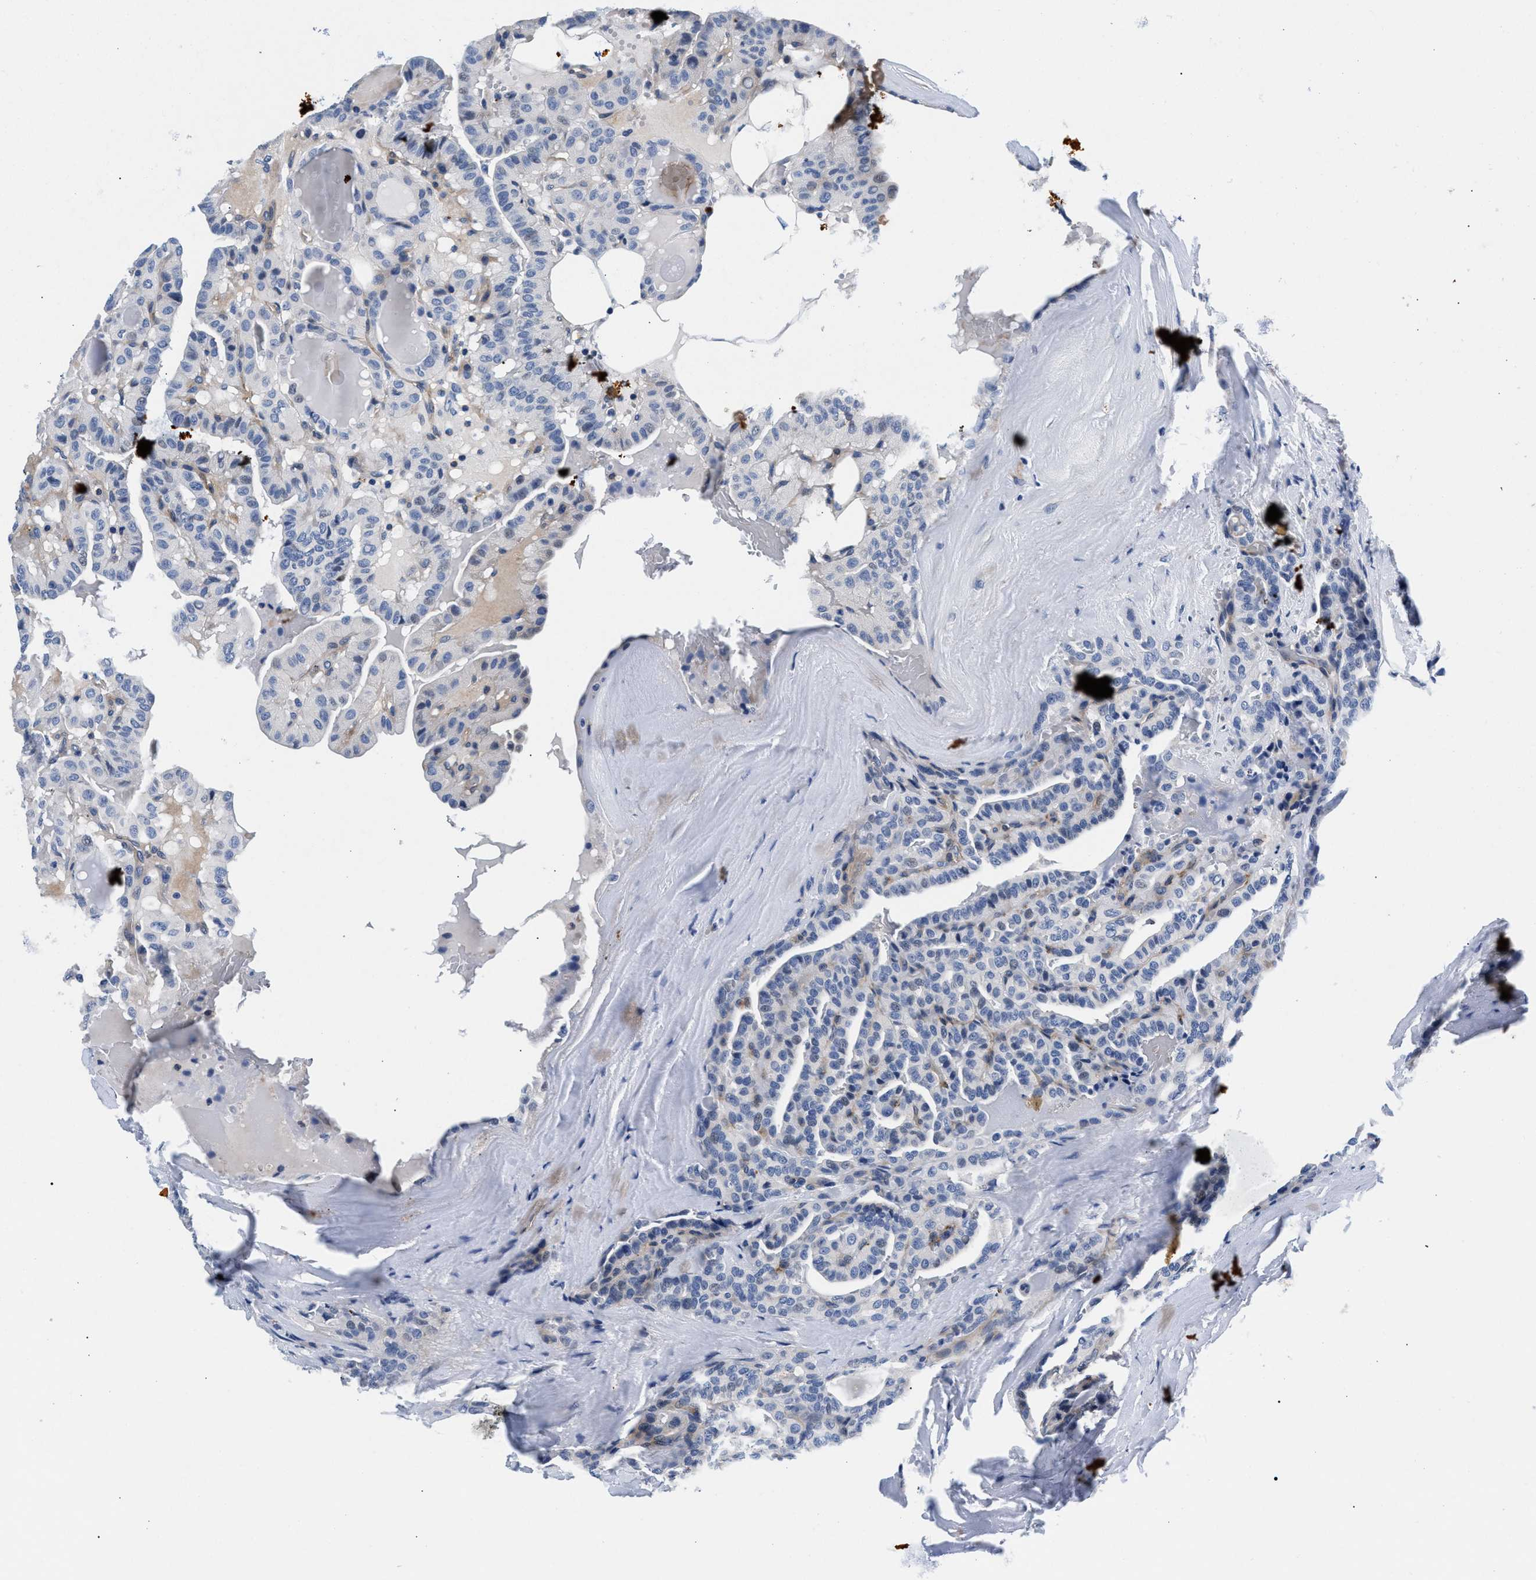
{"staining": {"intensity": "negative", "quantity": "none", "location": "none"}, "tissue": "thyroid cancer", "cell_type": "Tumor cells", "image_type": "cancer", "snomed": [{"axis": "morphology", "description": "Papillary adenocarcinoma, NOS"}, {"axis": "topography", "description": "Thyroid gland"}], "caption": "This is an immunohistochemistry micrograph of human papillary adenocarcinoma (thyroid). There is no expression in tumor cells.", "gene": "P2RY4", "patient": {"sex": "male", "age": 77}}